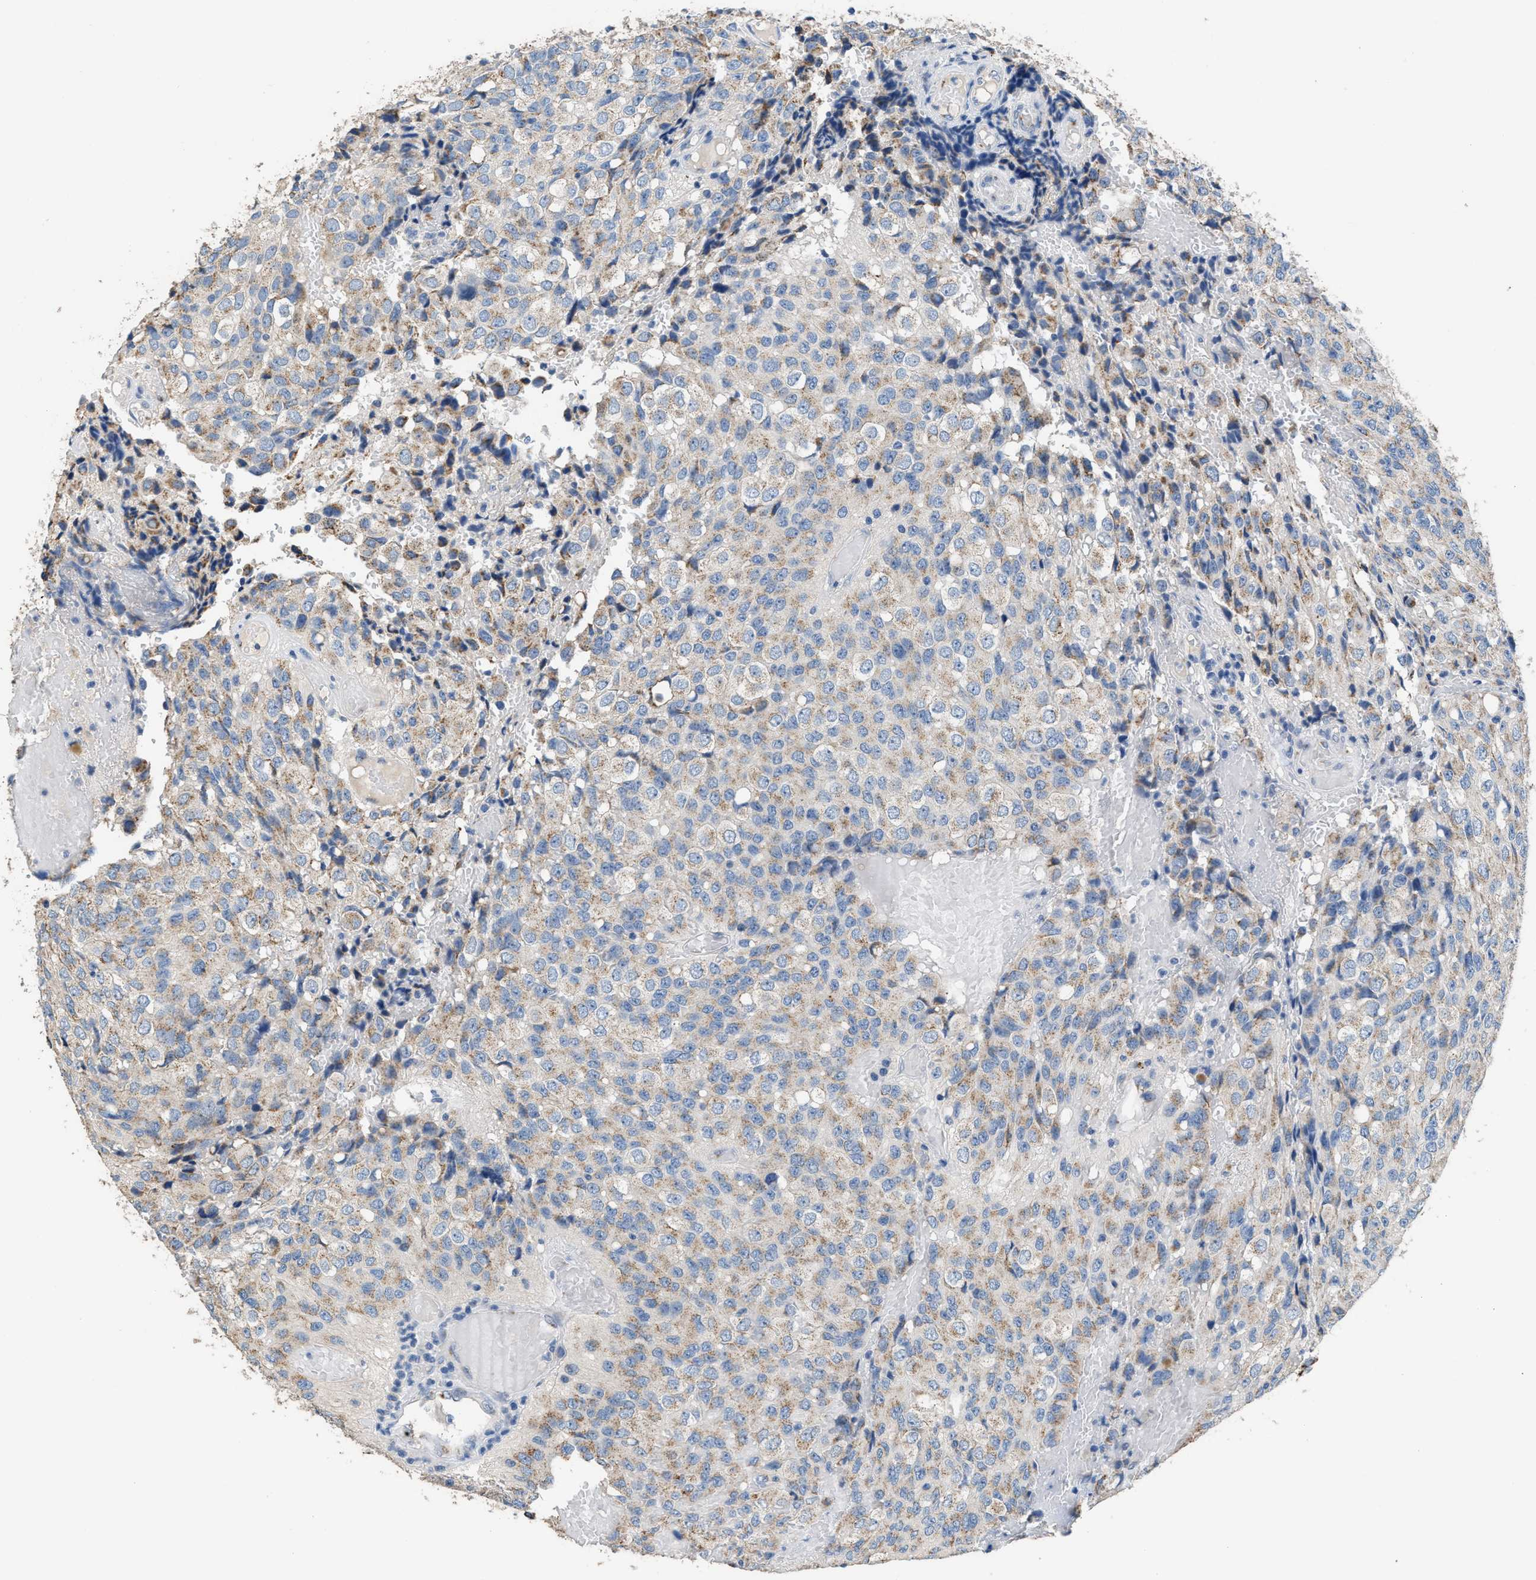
{"staining": {"intensity": "moderate", "quantity": ">75%", "location": "cytoplasmic/membranous"}, "tissue": "glioma", "cell_type": "Tumor cells", "image_type": "cancer", "snomed": [{"axis": "morphology", "description": "Glioma, malignant, High grade"}, {"axis": "topography", "description": "Brain"}], "caption": "The image demonstrates a brown stain indicating the presence of a protein in the cytoplasmic/membranous of tumor cells in glioma.", "gene": "GOLM1", "patient": {"sex": "male", "age": 32}}